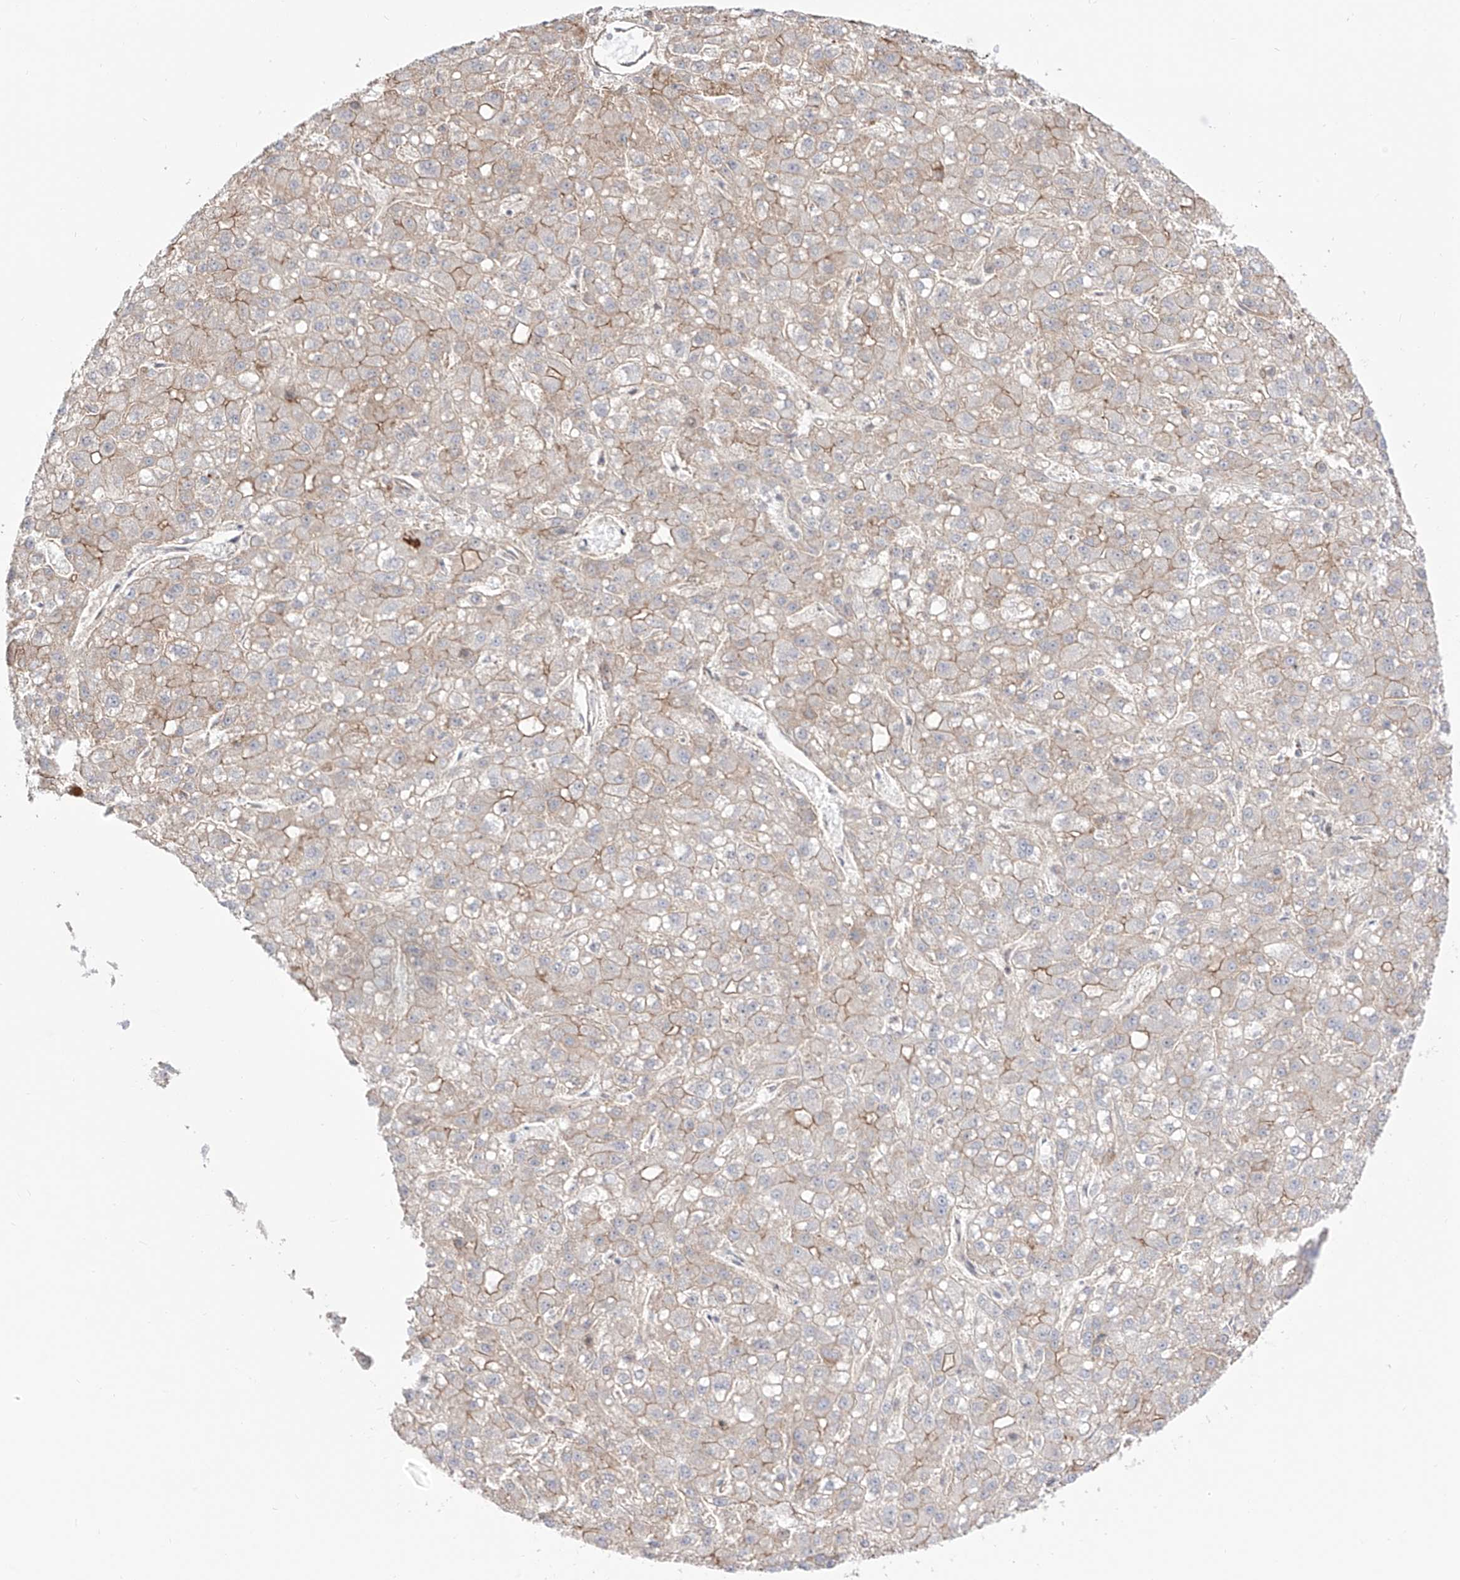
{"staining": {"intensity": "weak", "quantity": "25%-75%", "location": "cytoplasmic/membranous"}, "tissue": "liver cancer", "cell_type": "Tumor cells", "image_type": "cancer", "snomed": [{"axis": "morphology", "description": "Carcinoma, Hepatocellular, NOS"}, {"axis": "topography", "description": "Liver"}], "caption": "DAB (3,3'-diaminobenzidine) immunohistochemical staining of human liver cancer demonstrates weak cytoplasmic/membranous protein staining in about 25%-75% of tumor cells. (DAB IHC, brown staining for protein, blue staining for nuclei).", "gene": "ZNF180", "patient": {"sex": "male", "age": 67}}